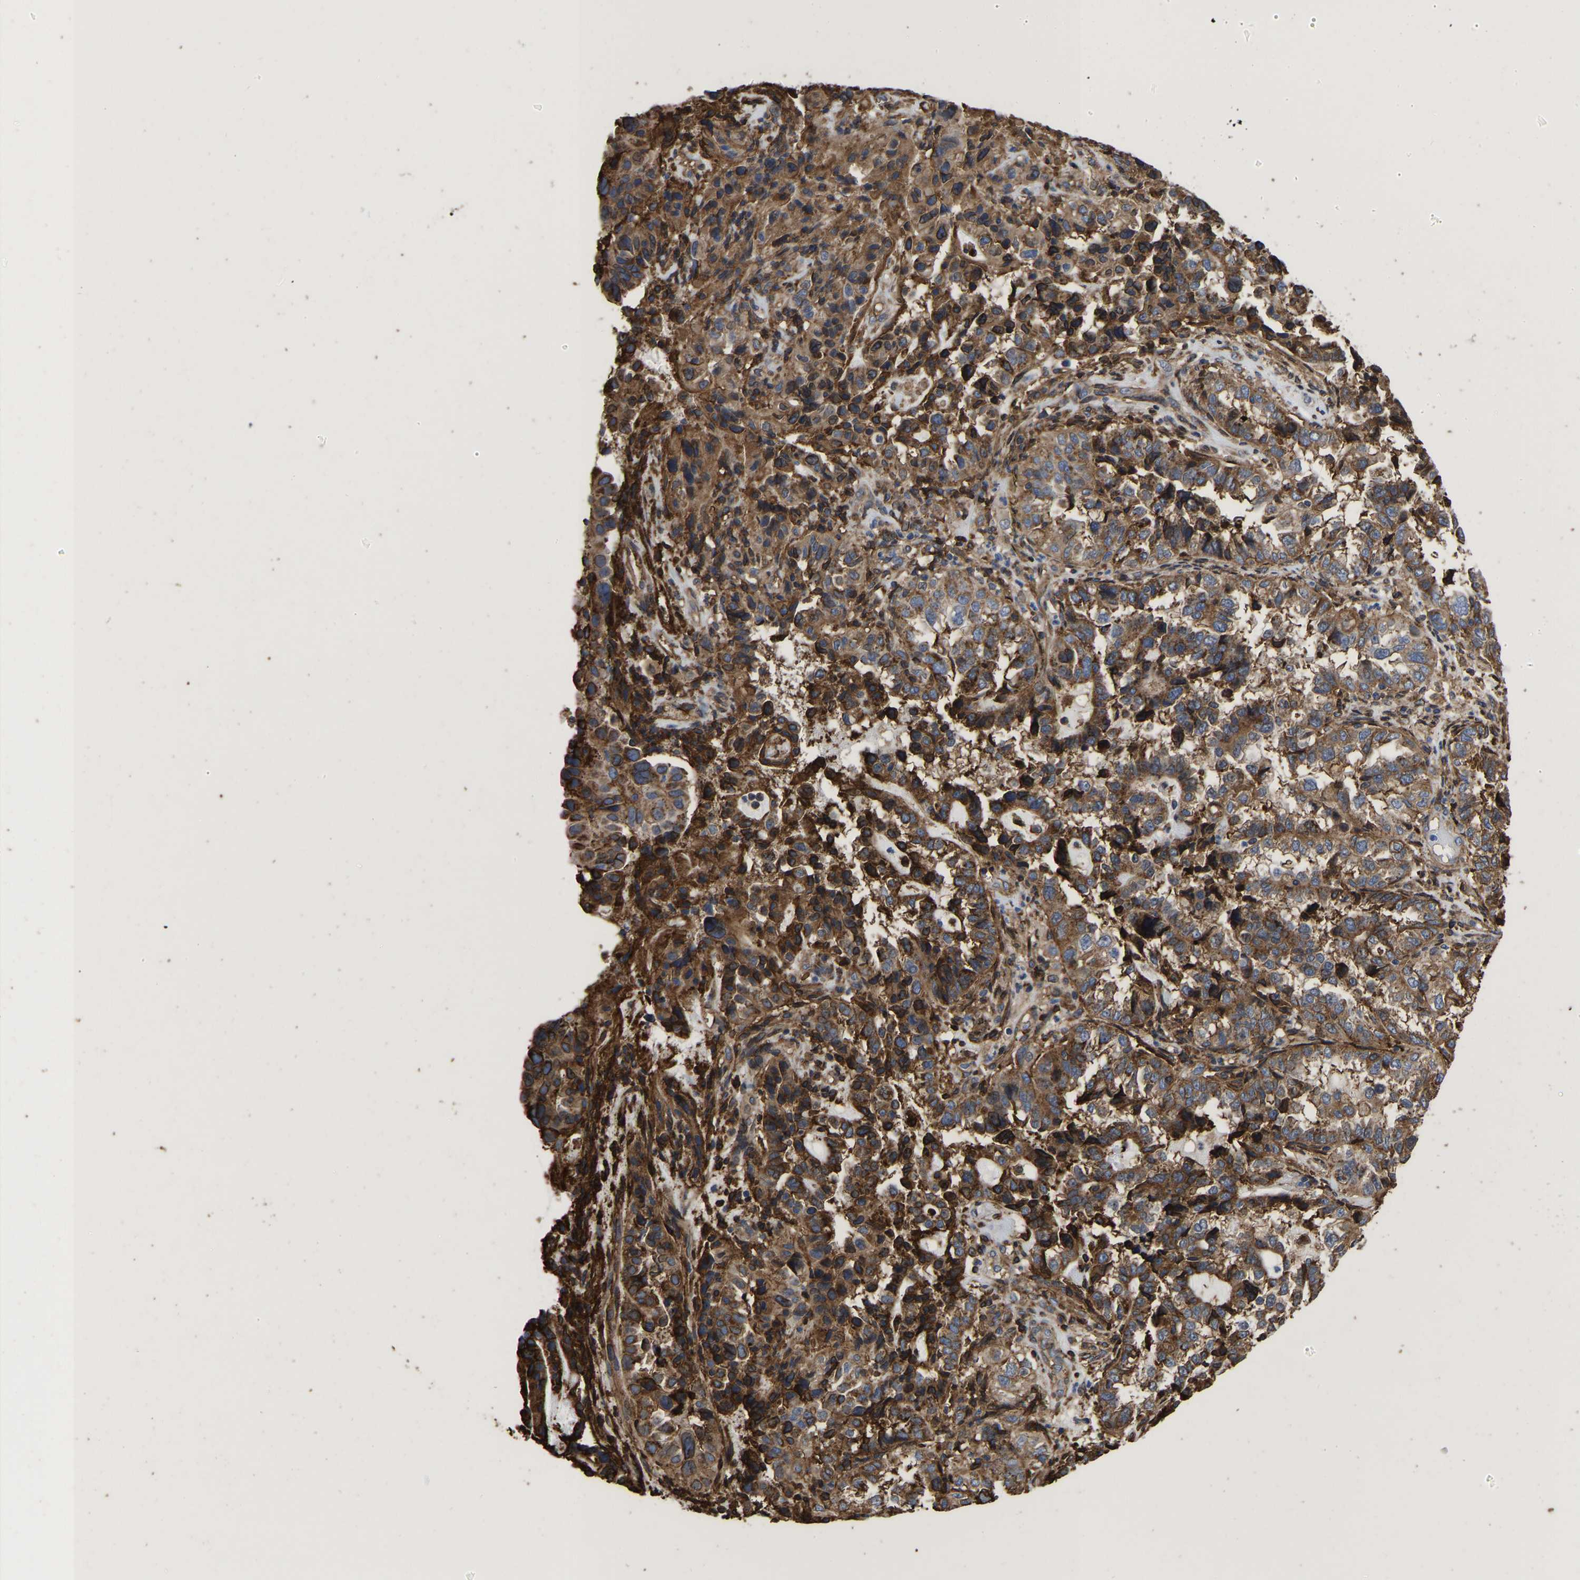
{"staining": {"intensity": "strong", "quantity": "25%-75%", "location": "cytoplasmic/membranous,nuclear"}, "tissue": "endometrial cancer", "cell_type": "Tumor cells", "image_type": "cancer", "snomed": [{"axis": "morphology", "description": "Adenocarcinoma, NOS"}, {"axis": "topography", "description": "Endometrium"}], "caption": "Strong cytoplasmic/membranous and nuclear positivity for a protein is appreciated in approximately 25%-75% of tumor cells of endometrial cancer (adenocarcinoma) using IHC.", "gene": "LIF", "patient": {"sex": "female", "age": 85}}